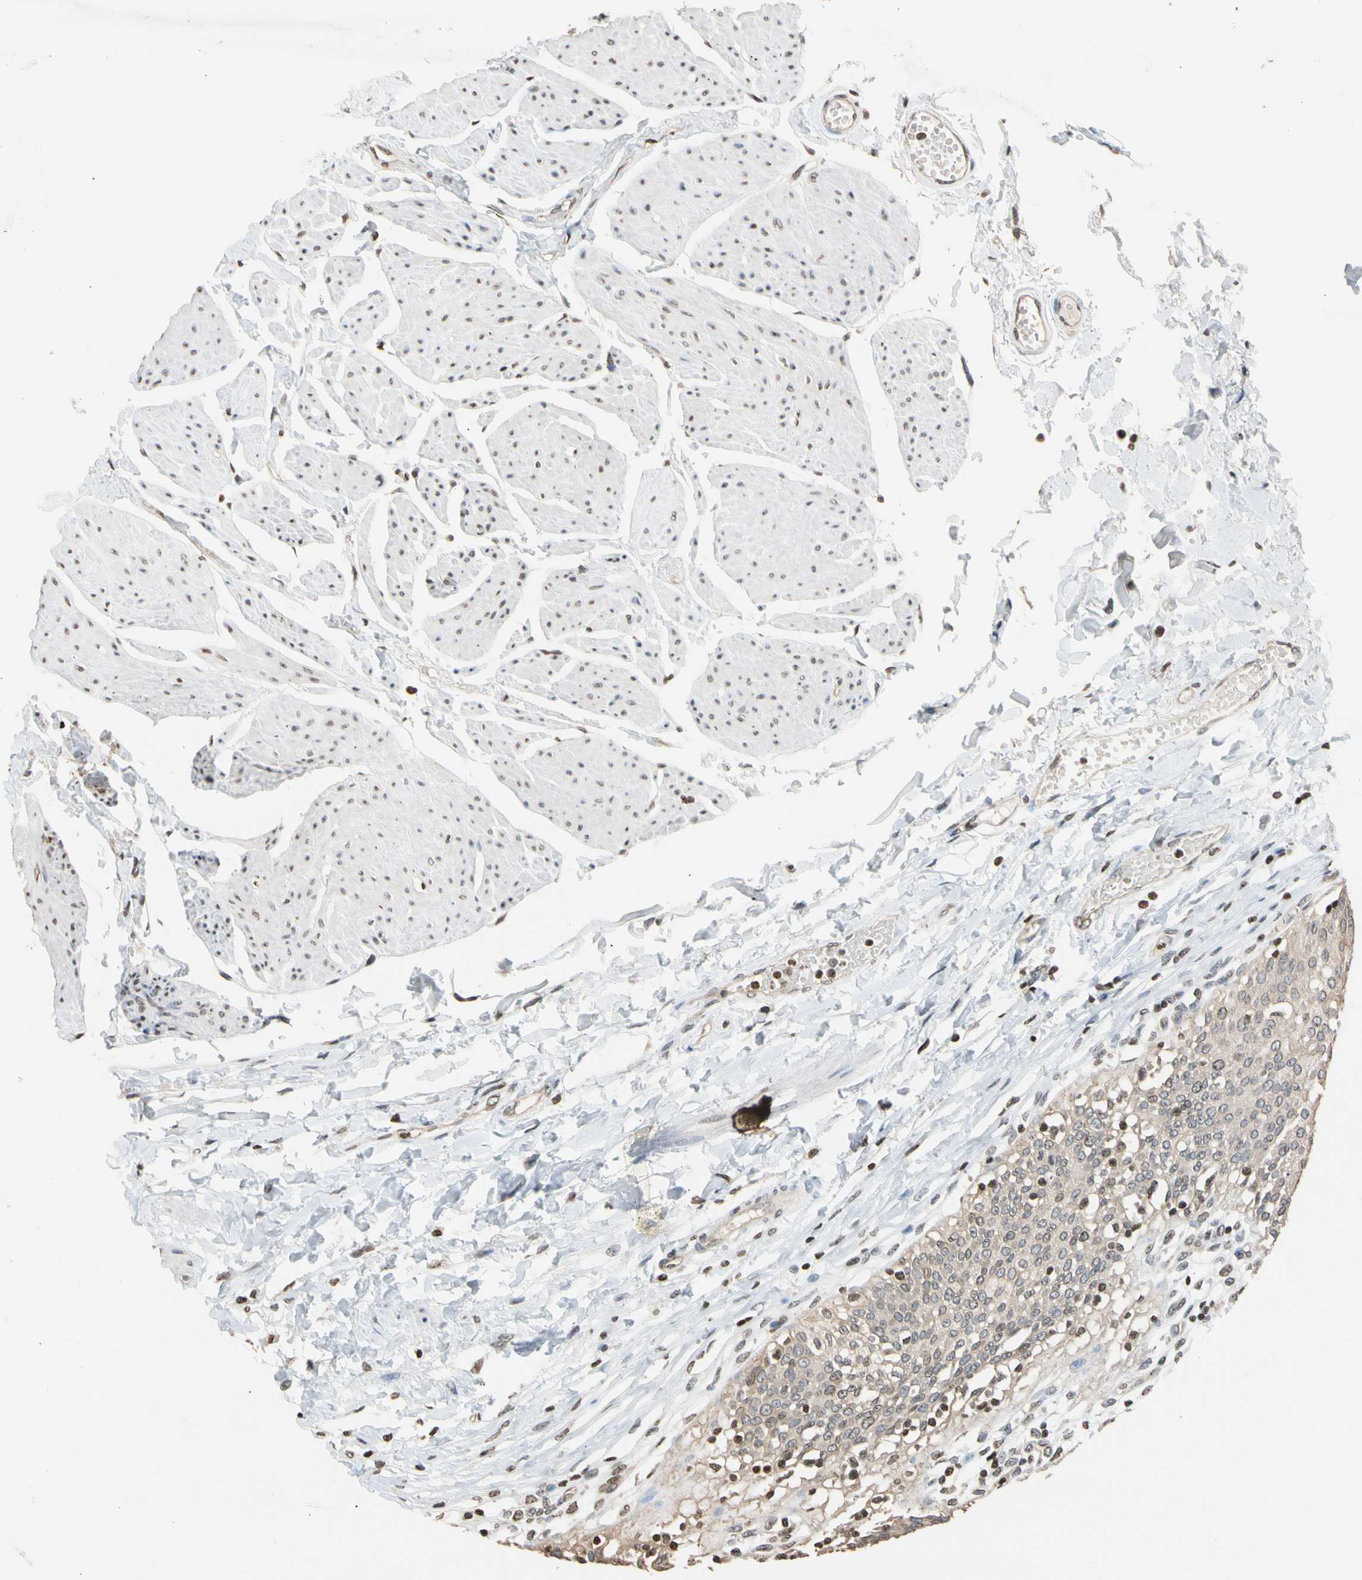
{"staining": {"intensity": "weak", "quantity": ">75%", "location": "cytoplasmic/membranous"}, "tissue": "urinary bladder", "cell_type": "Urothelial cells", "image_type": "normal", "snomed": [{"axis": "morphology", "description": "Normal tissue, NOS"}, {"axis": "topography", "description": "Urinary bladder"}], "caption": "Protein expression analysis of unremarkable urinary bladder shows weak cytoplasmic/membranous staining in about >75% of urothelial cells. (Brightfield microscopy of DAB IHC at high magnification).", "gene": "GPX4", "patient": {"sex": "female", "age": 80}}